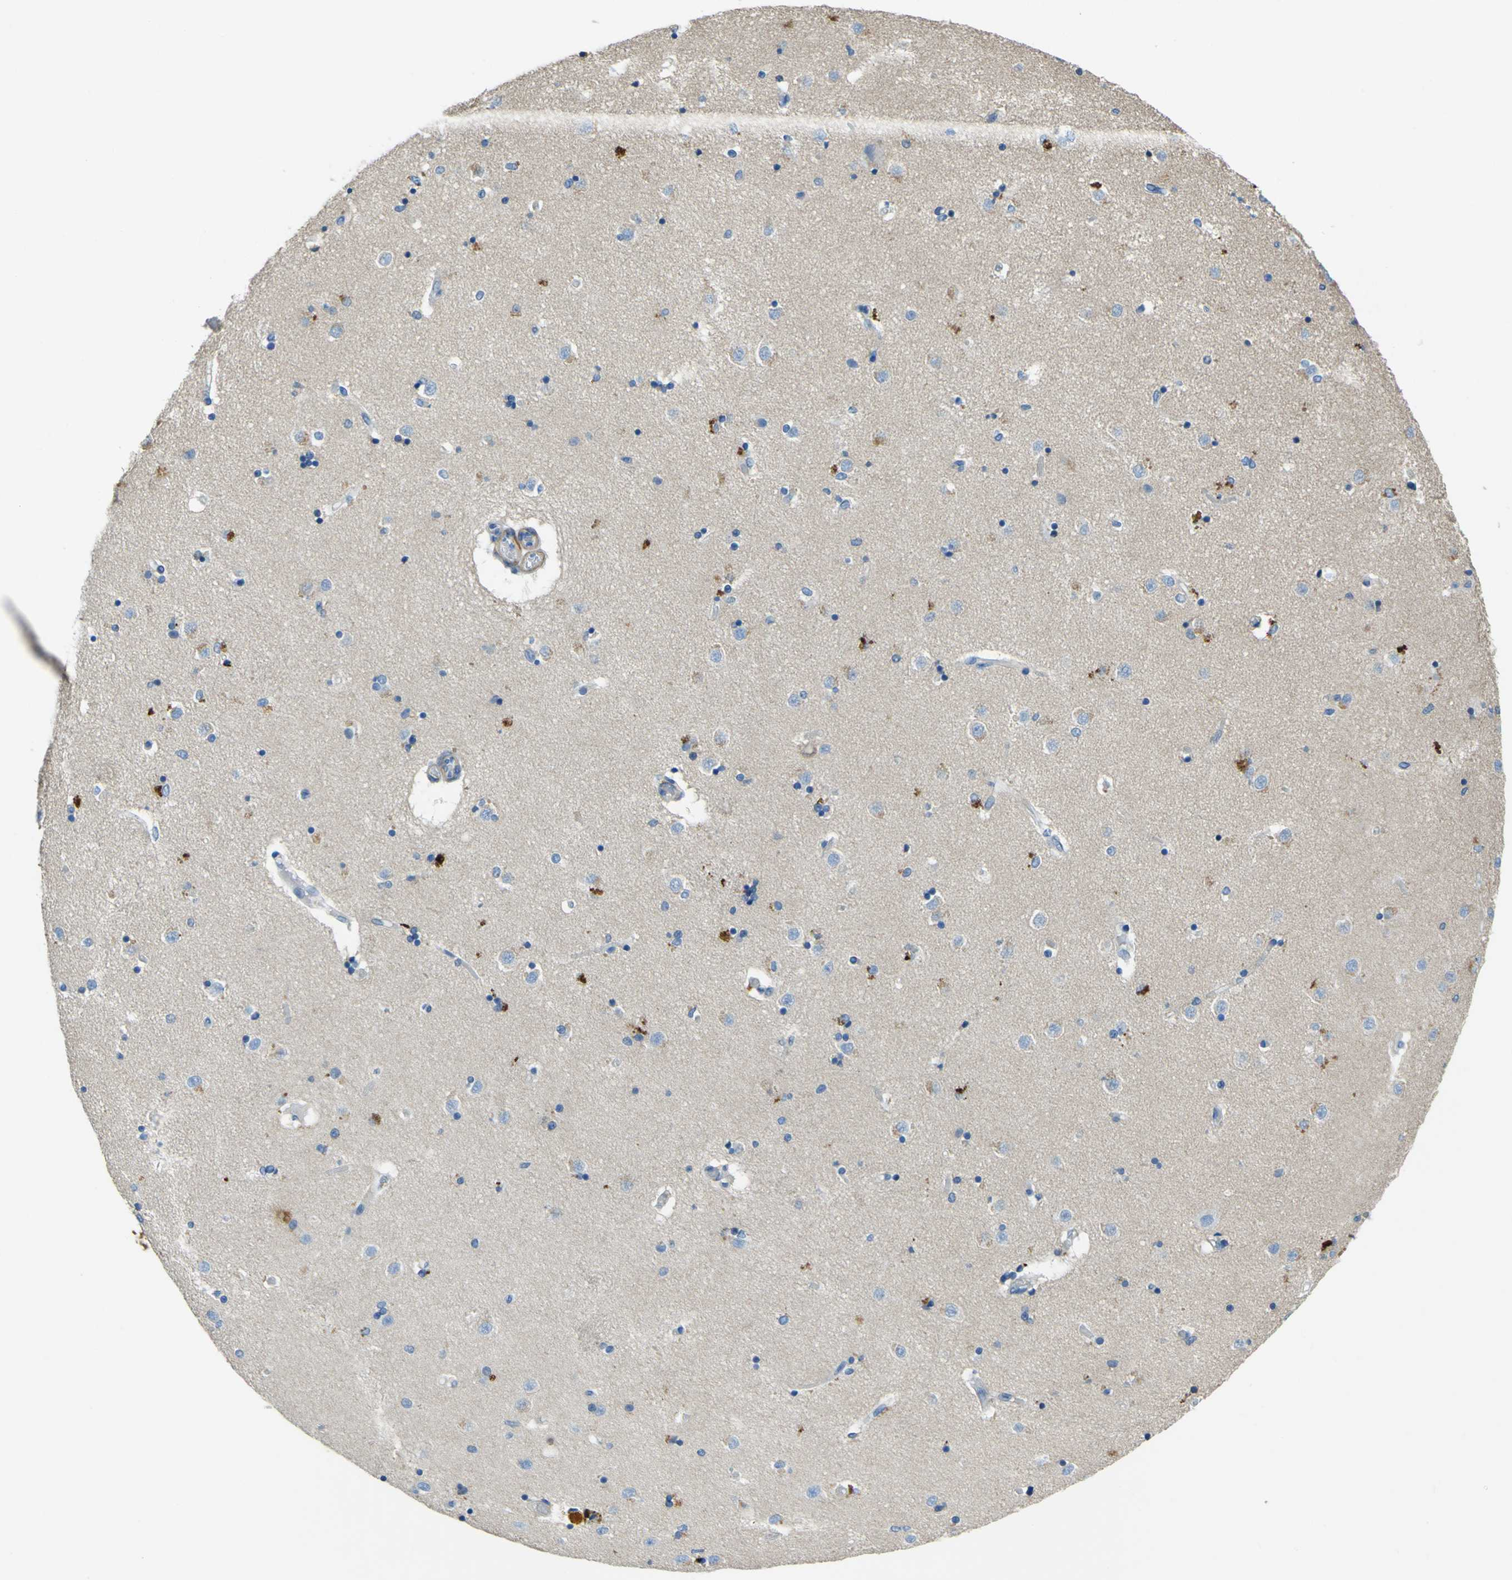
{"staining": {"intensity": "negative", "quantity": "none", "location": "none"}, "tissue": "caudate", "cell_type": "Glial cells", "image_type": "normal", "snomed": [{"axis": "morphology", "description": "Normal tissue, NOS"}, {"axis": "topography", "description": "Lateral ventricle wall"}], "caption": "IHC of unremarkable human caudate exhibits no staining in glial cells.", "gene": "OGN", "patient": {"sex": "female", "age": 54}}